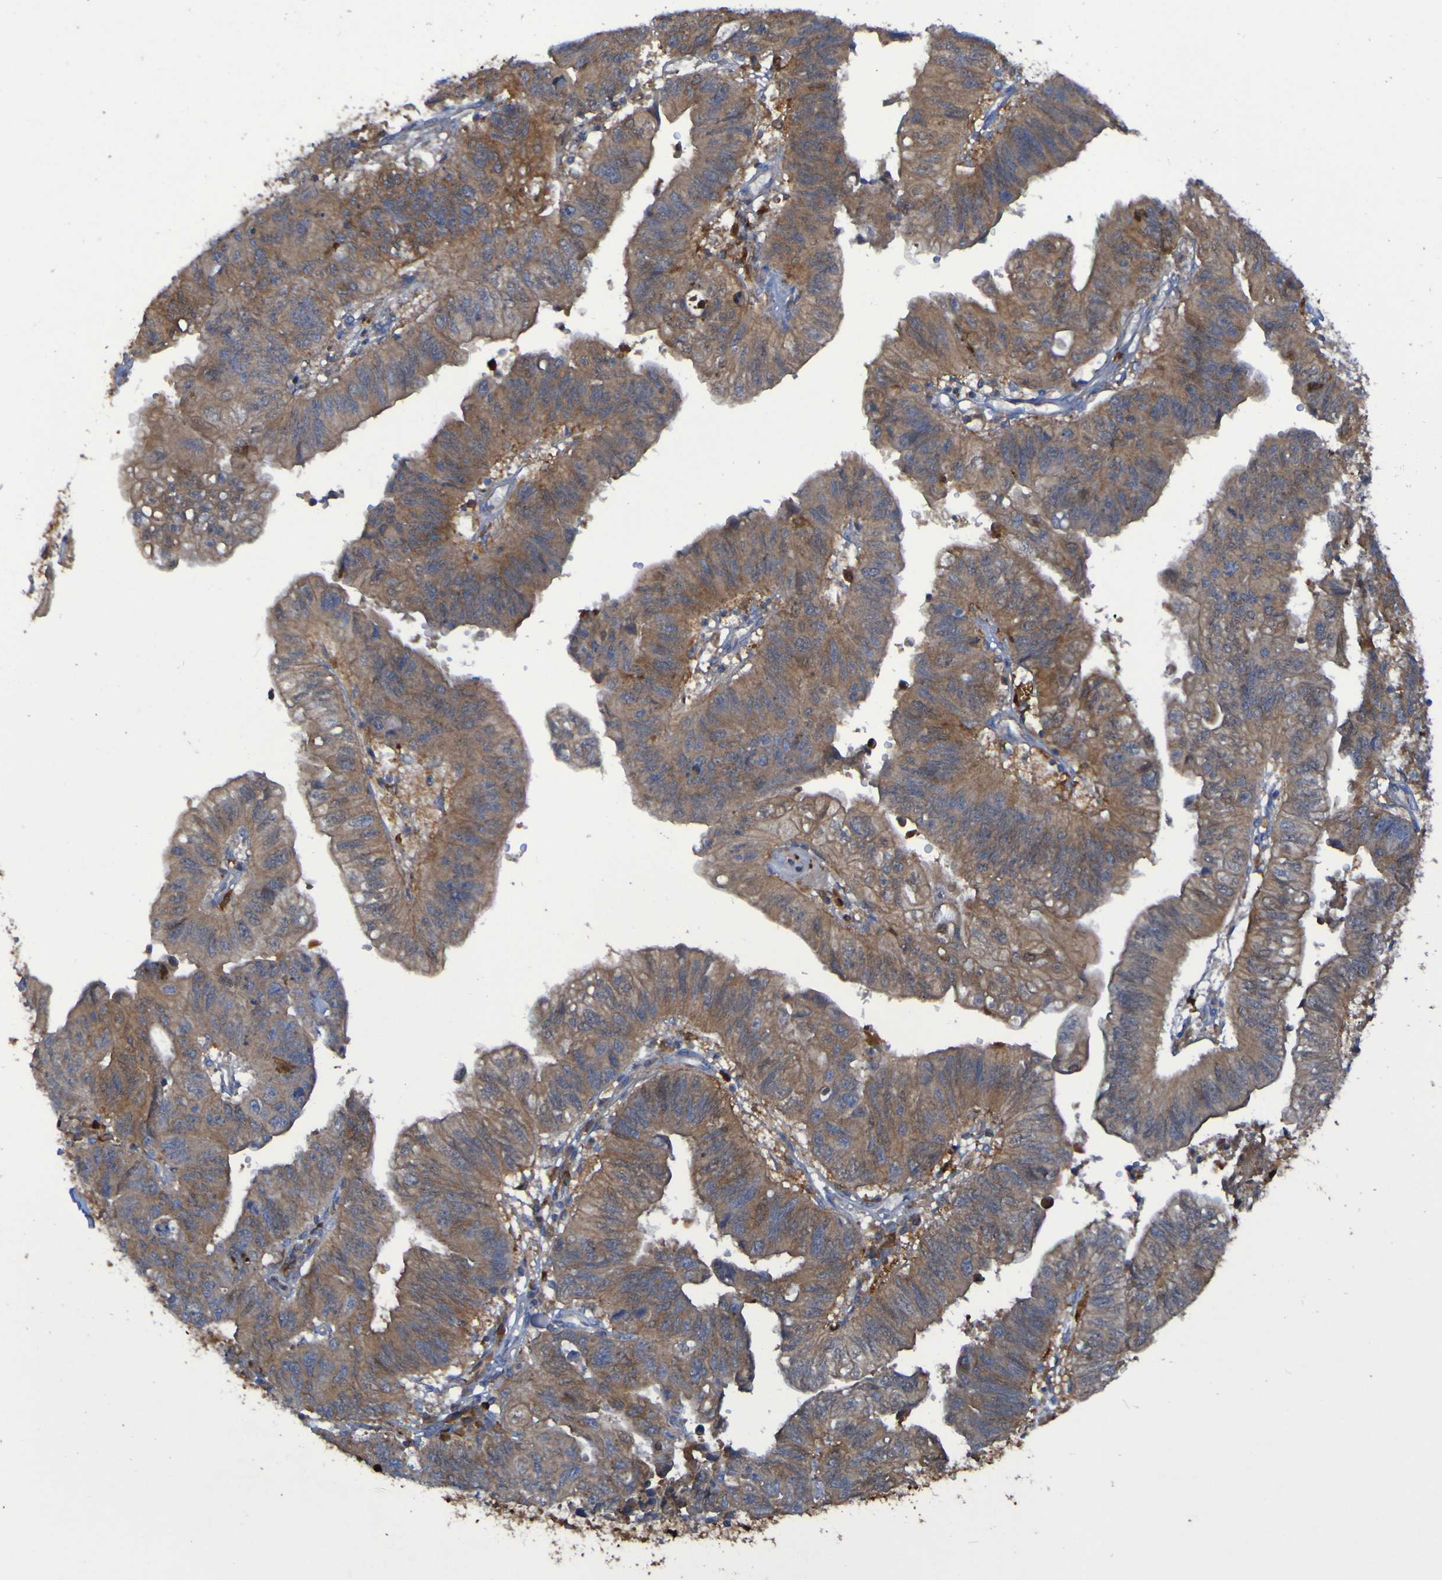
{"staining": {"intensity": "moderate", "quantity": ">75%", "location": "cytoplasmic/membranous"}, "tissue": "stomach cancer", "cell_type": "Tumor cells", "image_type": "cancer", "snomed": [{"axis": "morphology", "description": "Adenocarcinoma, NOS"}, {"axis": "topography", "description": "Stomach"}], "caption": "A histopathology image showing moderate cytoplasmic/membranous positivity in approximately >75% of tumor cells in stomach cancer, as visualized by brown immunohistochemical staining.", "gene": "MPPE1", "patient": {"sex": "male", "age": 59}}